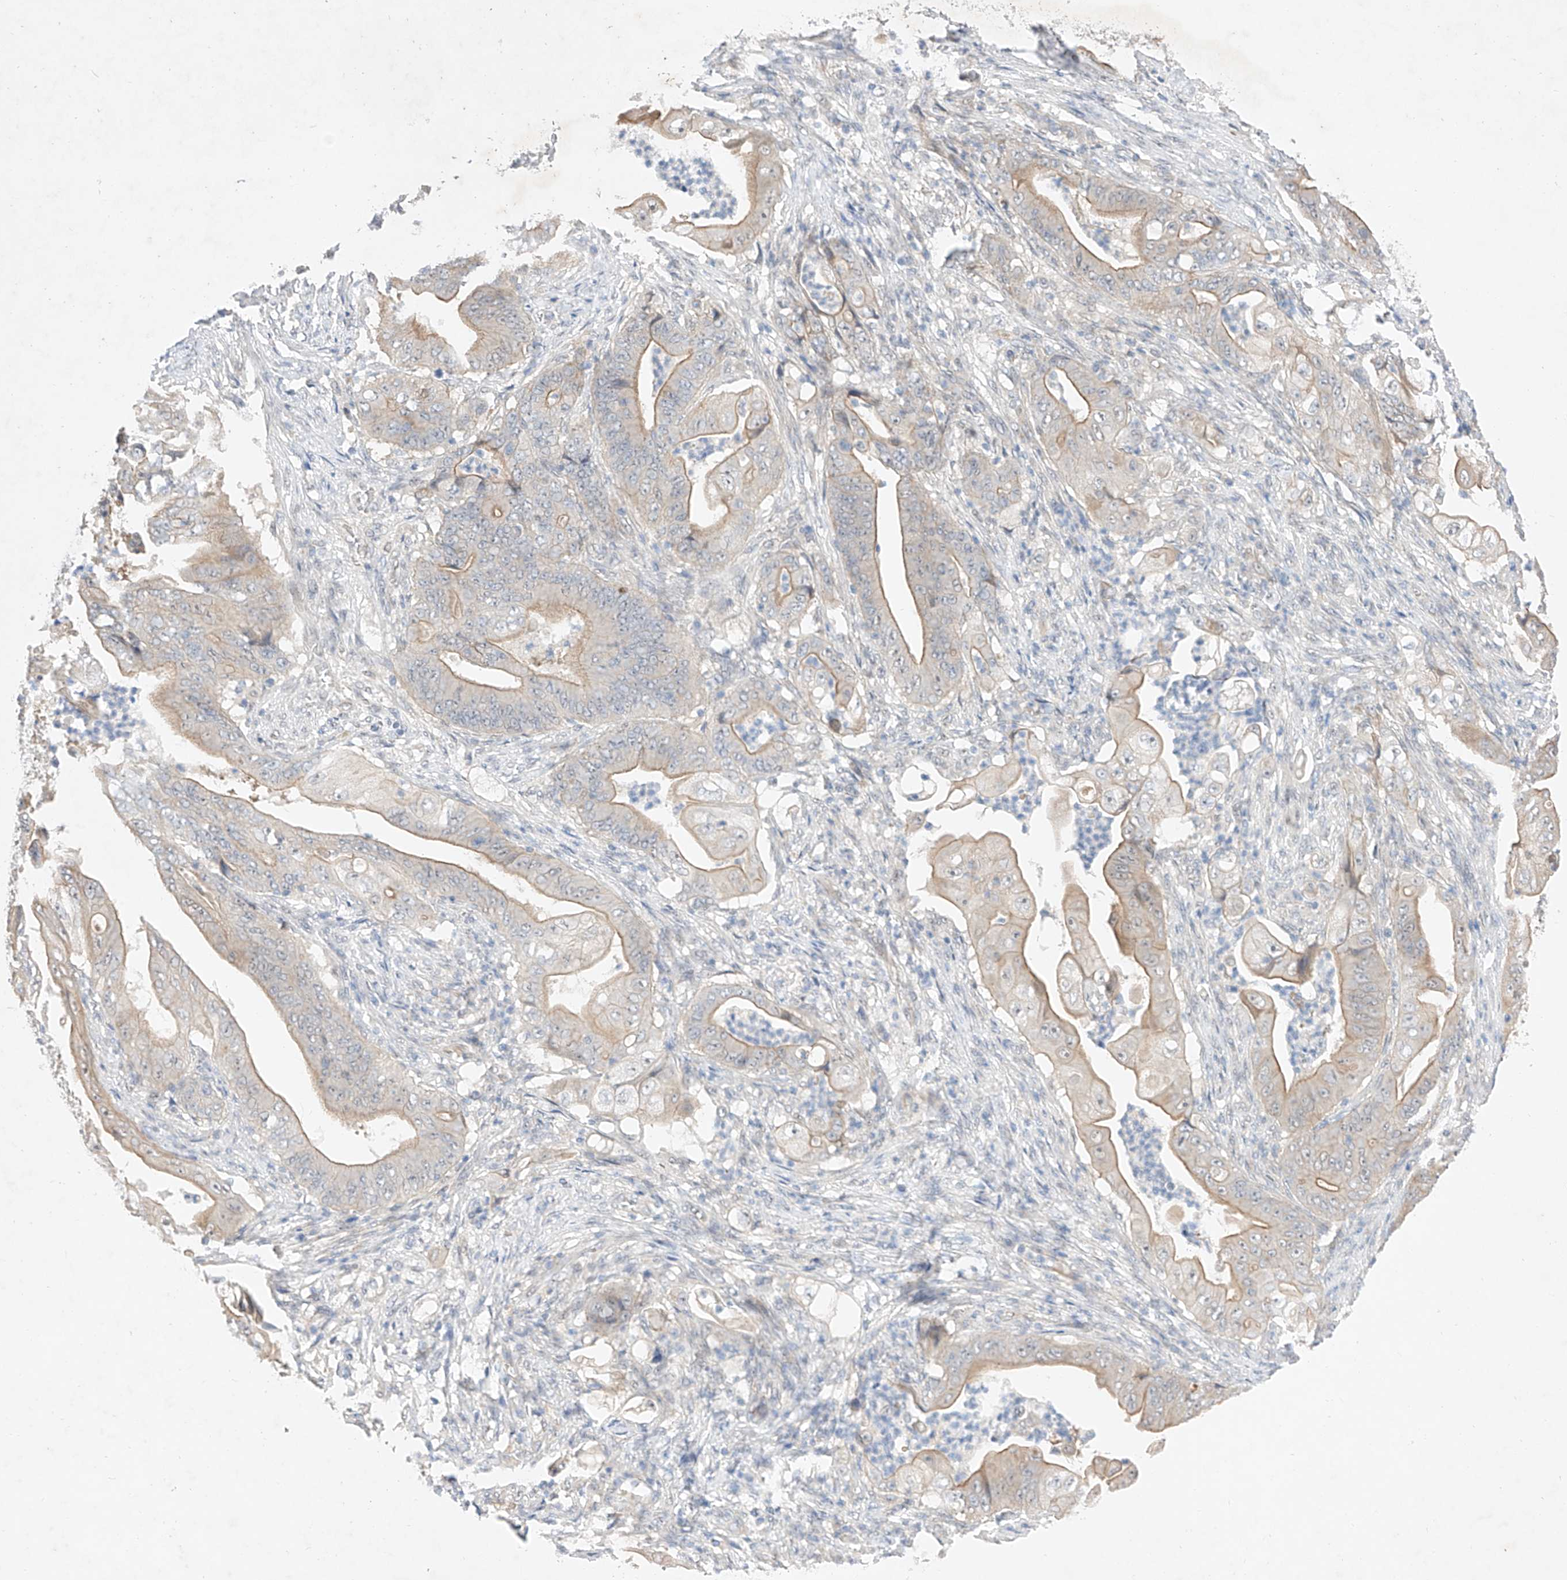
{"staining": {"intensity": "weak", "quantity": "25%-75%", "location": "cytoplasmic/membranous"}, "tissue": "stomach cancer", "cell_type": "Tumor cells", "image_type": "cancer", "snomed": [{"axis": "morphology", "description": "Adenocarcinoma, NOS"}, {"axis": "topography", "description": "Stomach"}], "caption": "The histopathology image shows immunohistochemical staining of stomach cancer (adenocarcinoma). There is weak cytoplasmic/membranous positivity is appreciated in about 25%-75% of tumor cells.", "gene": "IL22RA2", "patient": {"sex": "female", "age": 73}}